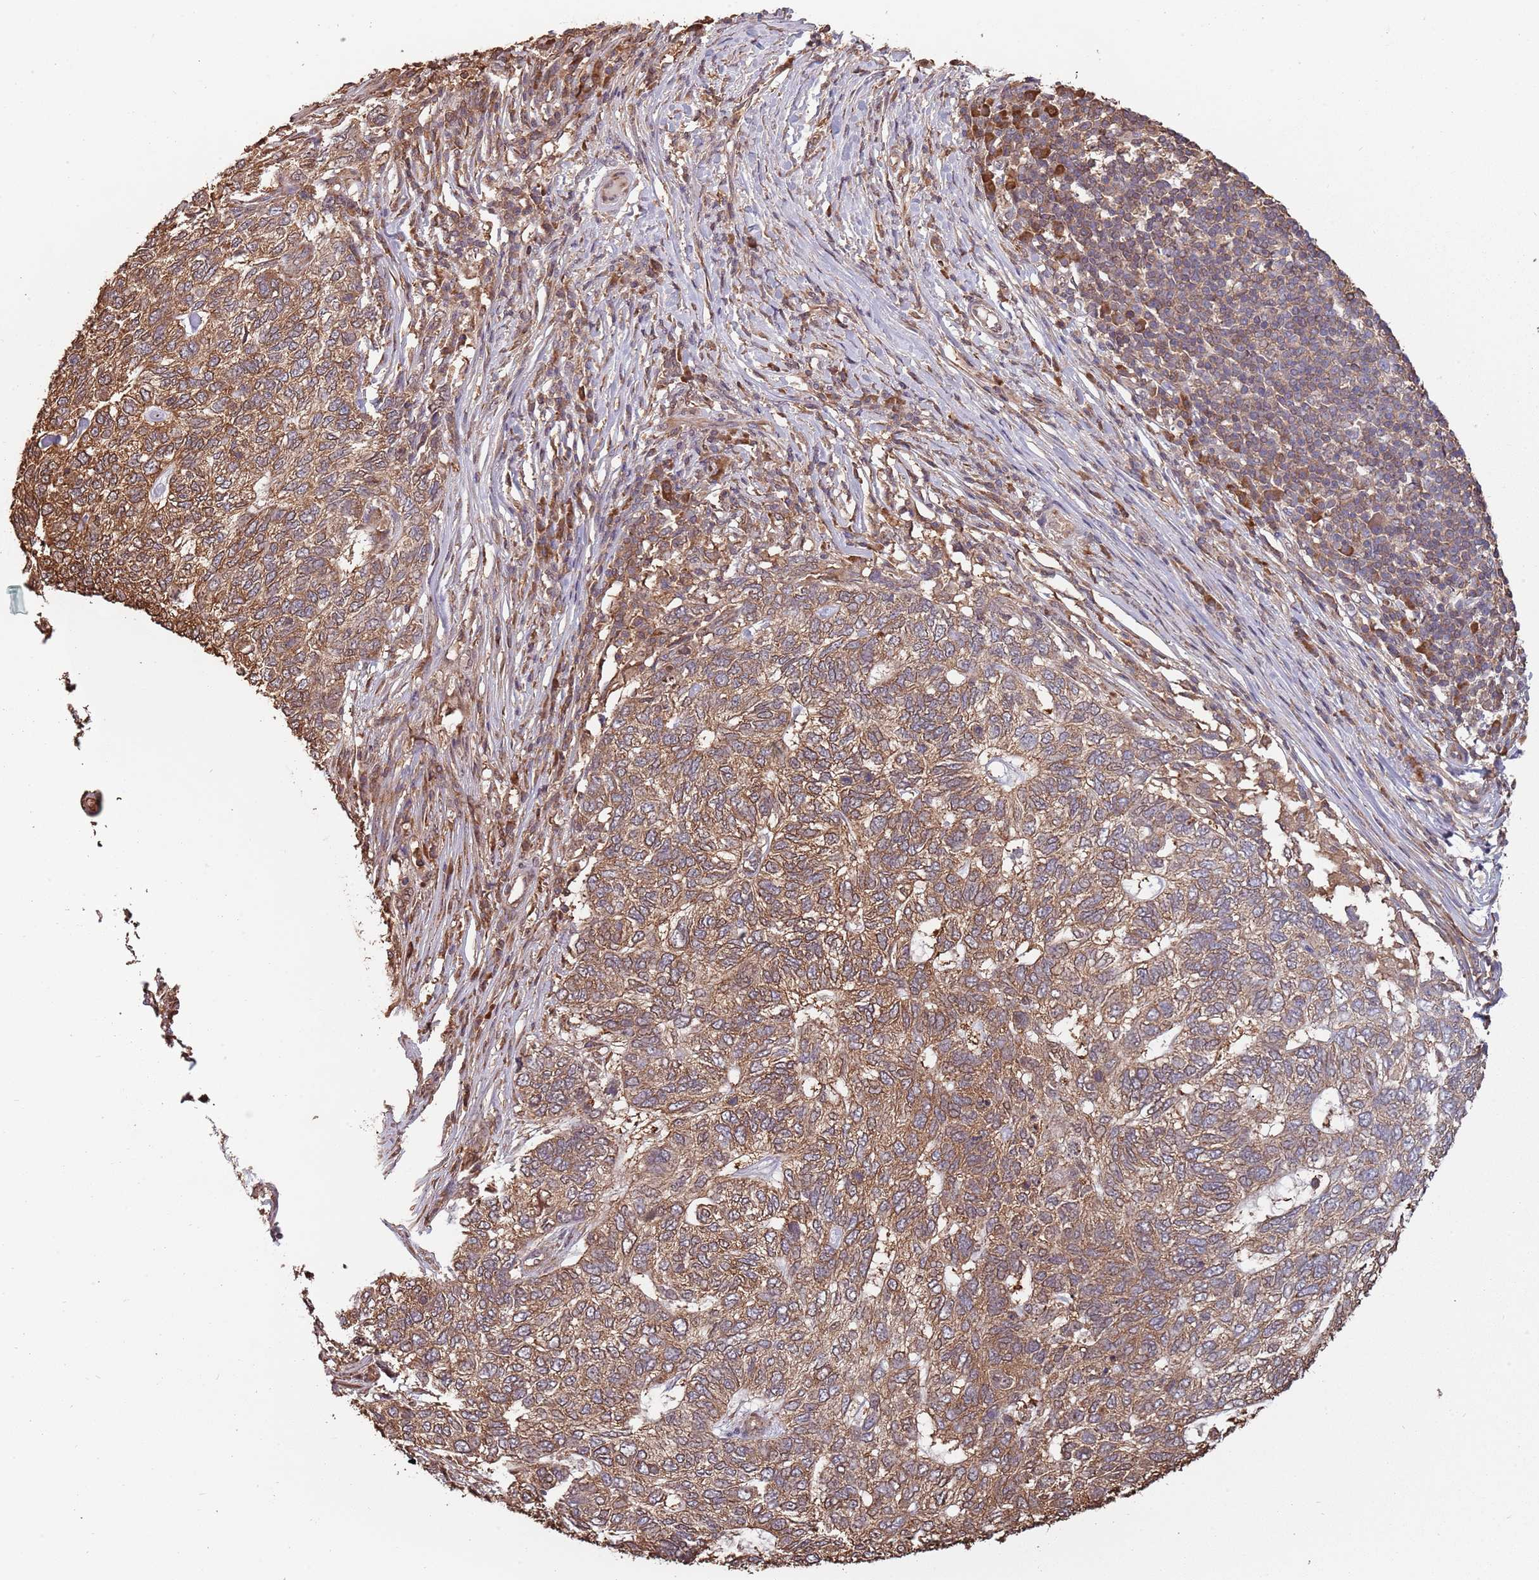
{"staining": {"intensity": "moderate", "quantity": ">75%", "location": "cytoplasmic/membranous"}, "tissue": "skin cancer", "cell_type": "Tumor cells", "image_type": "cancer", "snomed": [{"axis": "morphology", "description": "Basal cell carcinoma"}, {"axis": "topography", "description": "Skin"}], "caption": "A micrograph of human skin basal cell carcinoma stained for a protein demonstrates moderate cytoplasmic/membranous brown staining in tumor cells.", "gene": "COG4", "patient": {"sex": "female", "age": 65}}